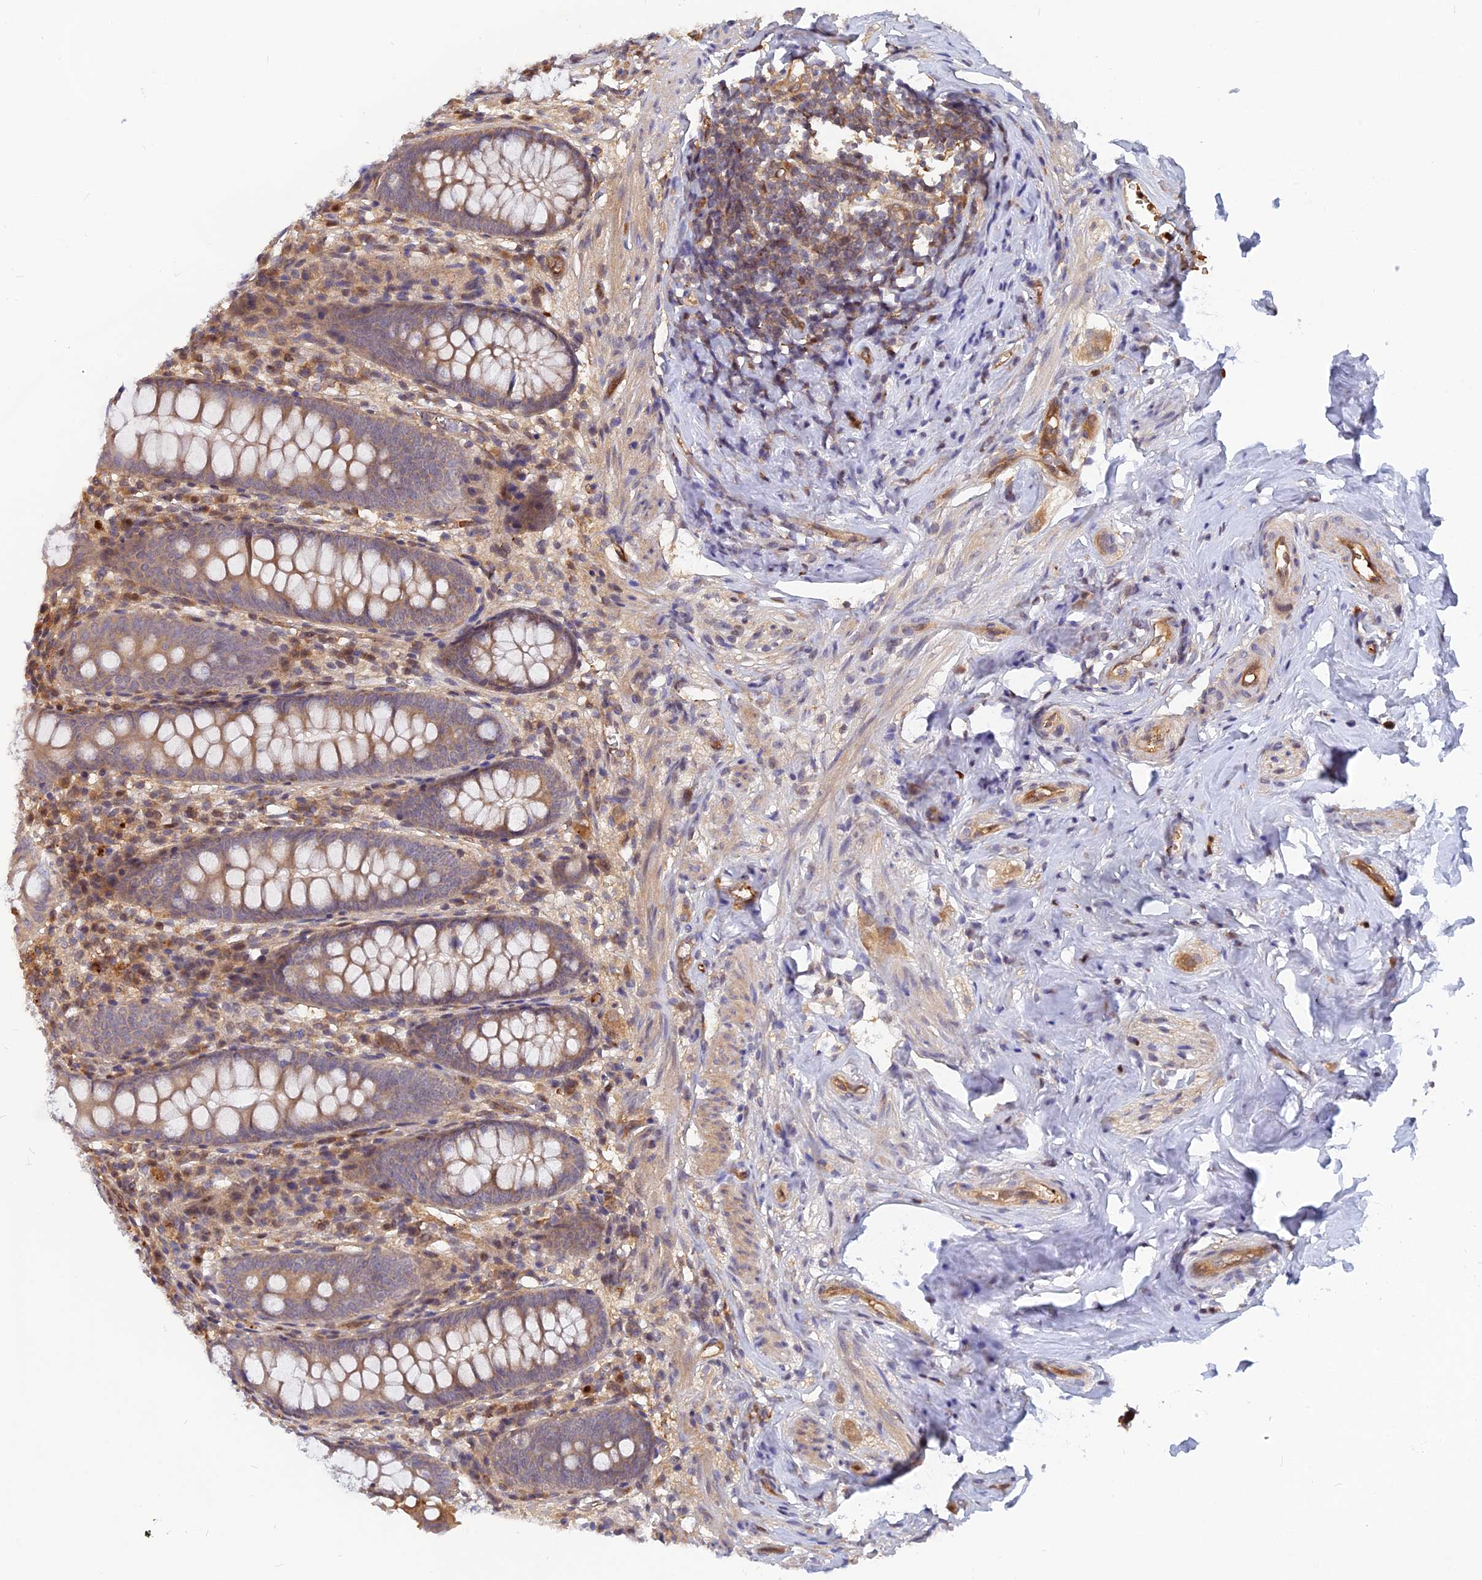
{"staining": {"intensity": "moderate", "quantity": "25%-75%", "location": "cytoplasmic/membranous"}, "tissue": "appendix", "cell_type": "Glandular cells", "image_type": "normal", "snomed": [{"axis": "morphology", "description": "Normal tissue, NOS"}, {"axis": "topography", "description": "Appendix"}], "caption": "Protein expression analysis of benign appendix exhibits moderate cytoplasmic/membranous expression in approximately 25%-75% of glandular cells.", "gene": "ARL2BP", "patient": {"sex": "female", "age": 51}}